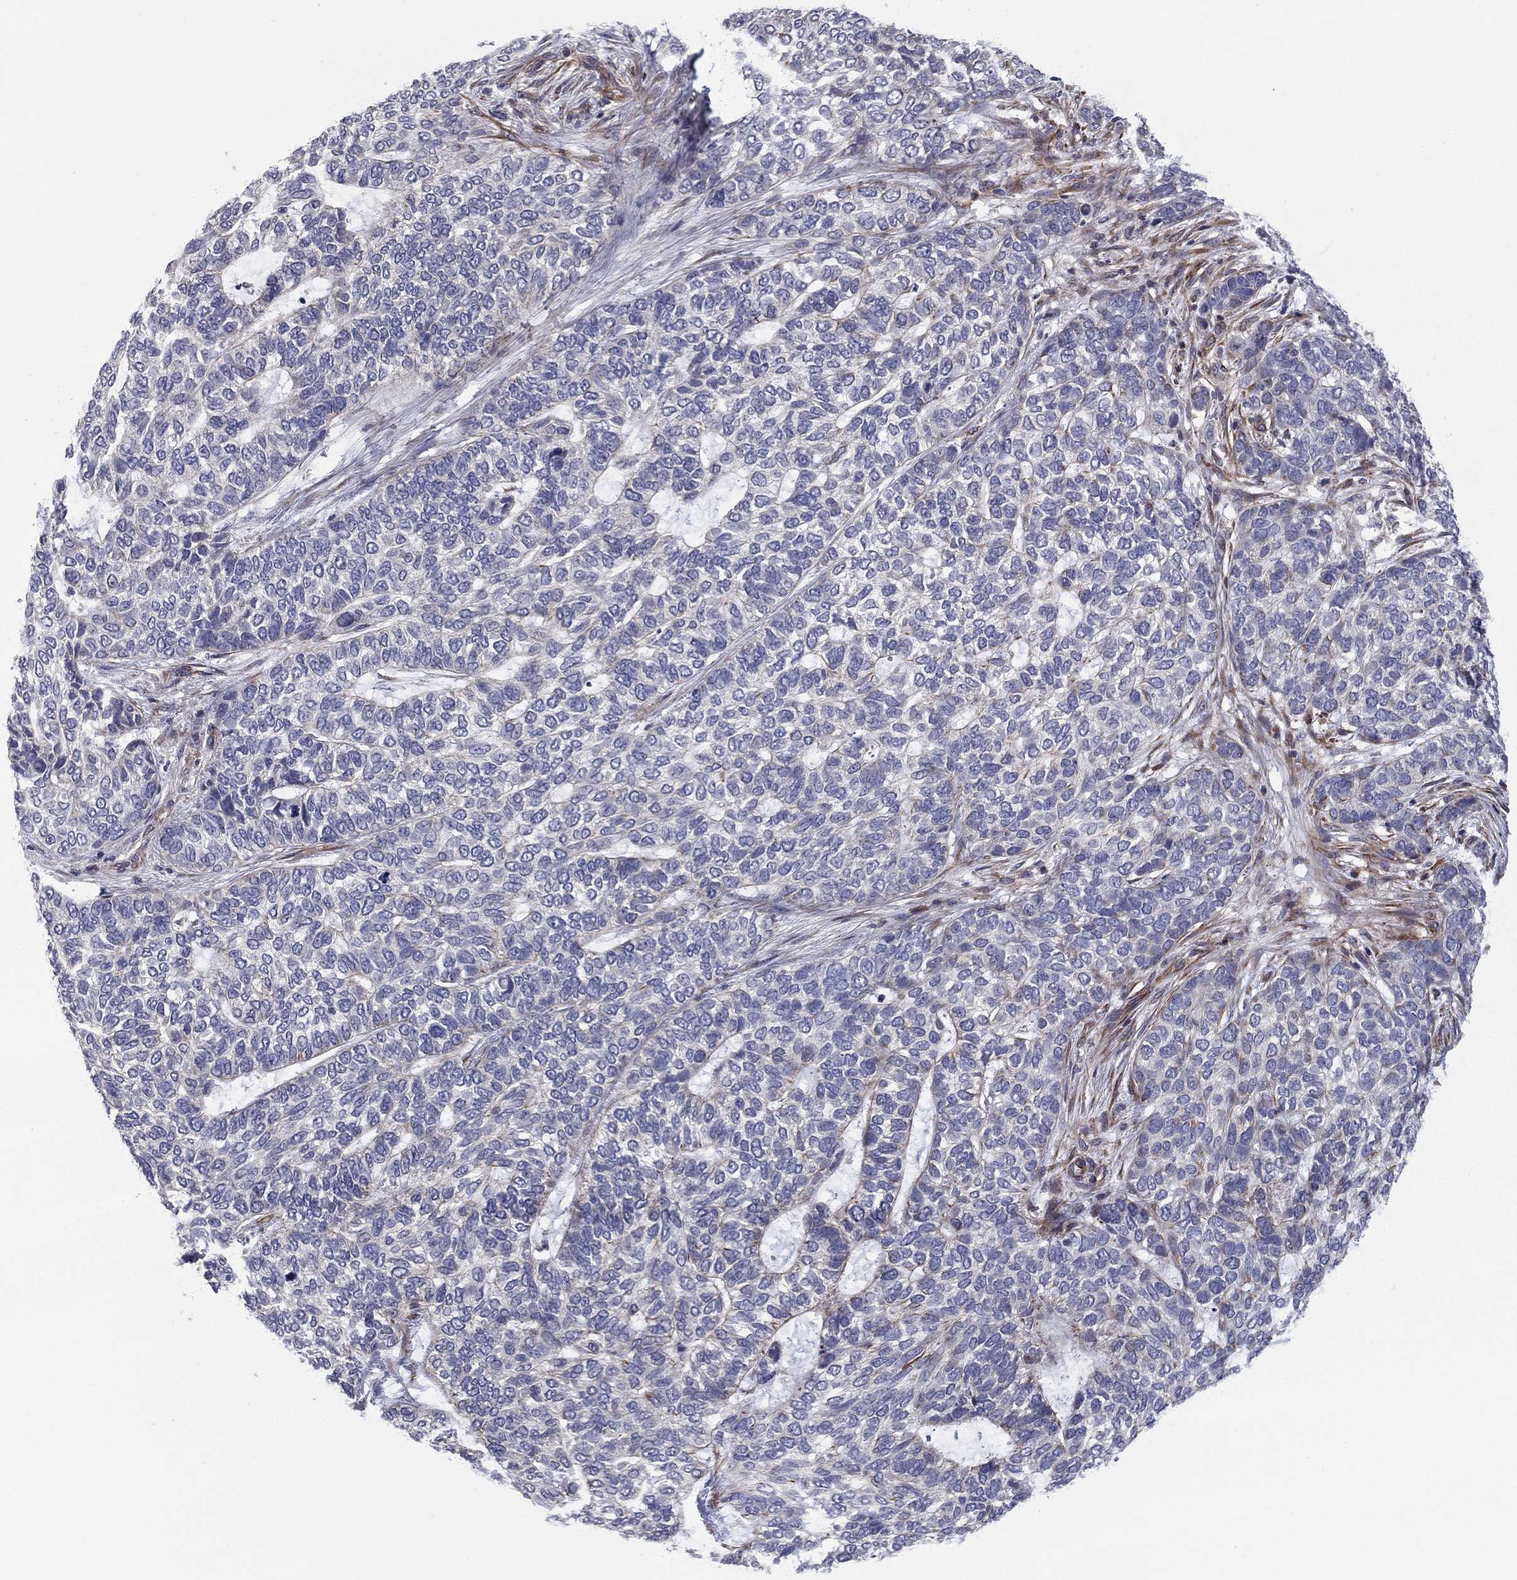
{"staining": {"intensity": "negative", "quantity": "none", "location": "none"}, "tissue": "skin cancer", "cell_type": "Tumor cells", "image_type": "cancer", "snomed": [{"axis": "morphology", "description": "Basal cell carcinoma"}, {"axis": "topography", "description": "Skin"}], "caption": "Tumor cells show no significant protein positivity in skin cancer. (DAB immunohistochemistry visualized using brightfield microscopy, high magnification).", "gene": "CLSTN1", "patient": {"sex": "female", "age": 65}}